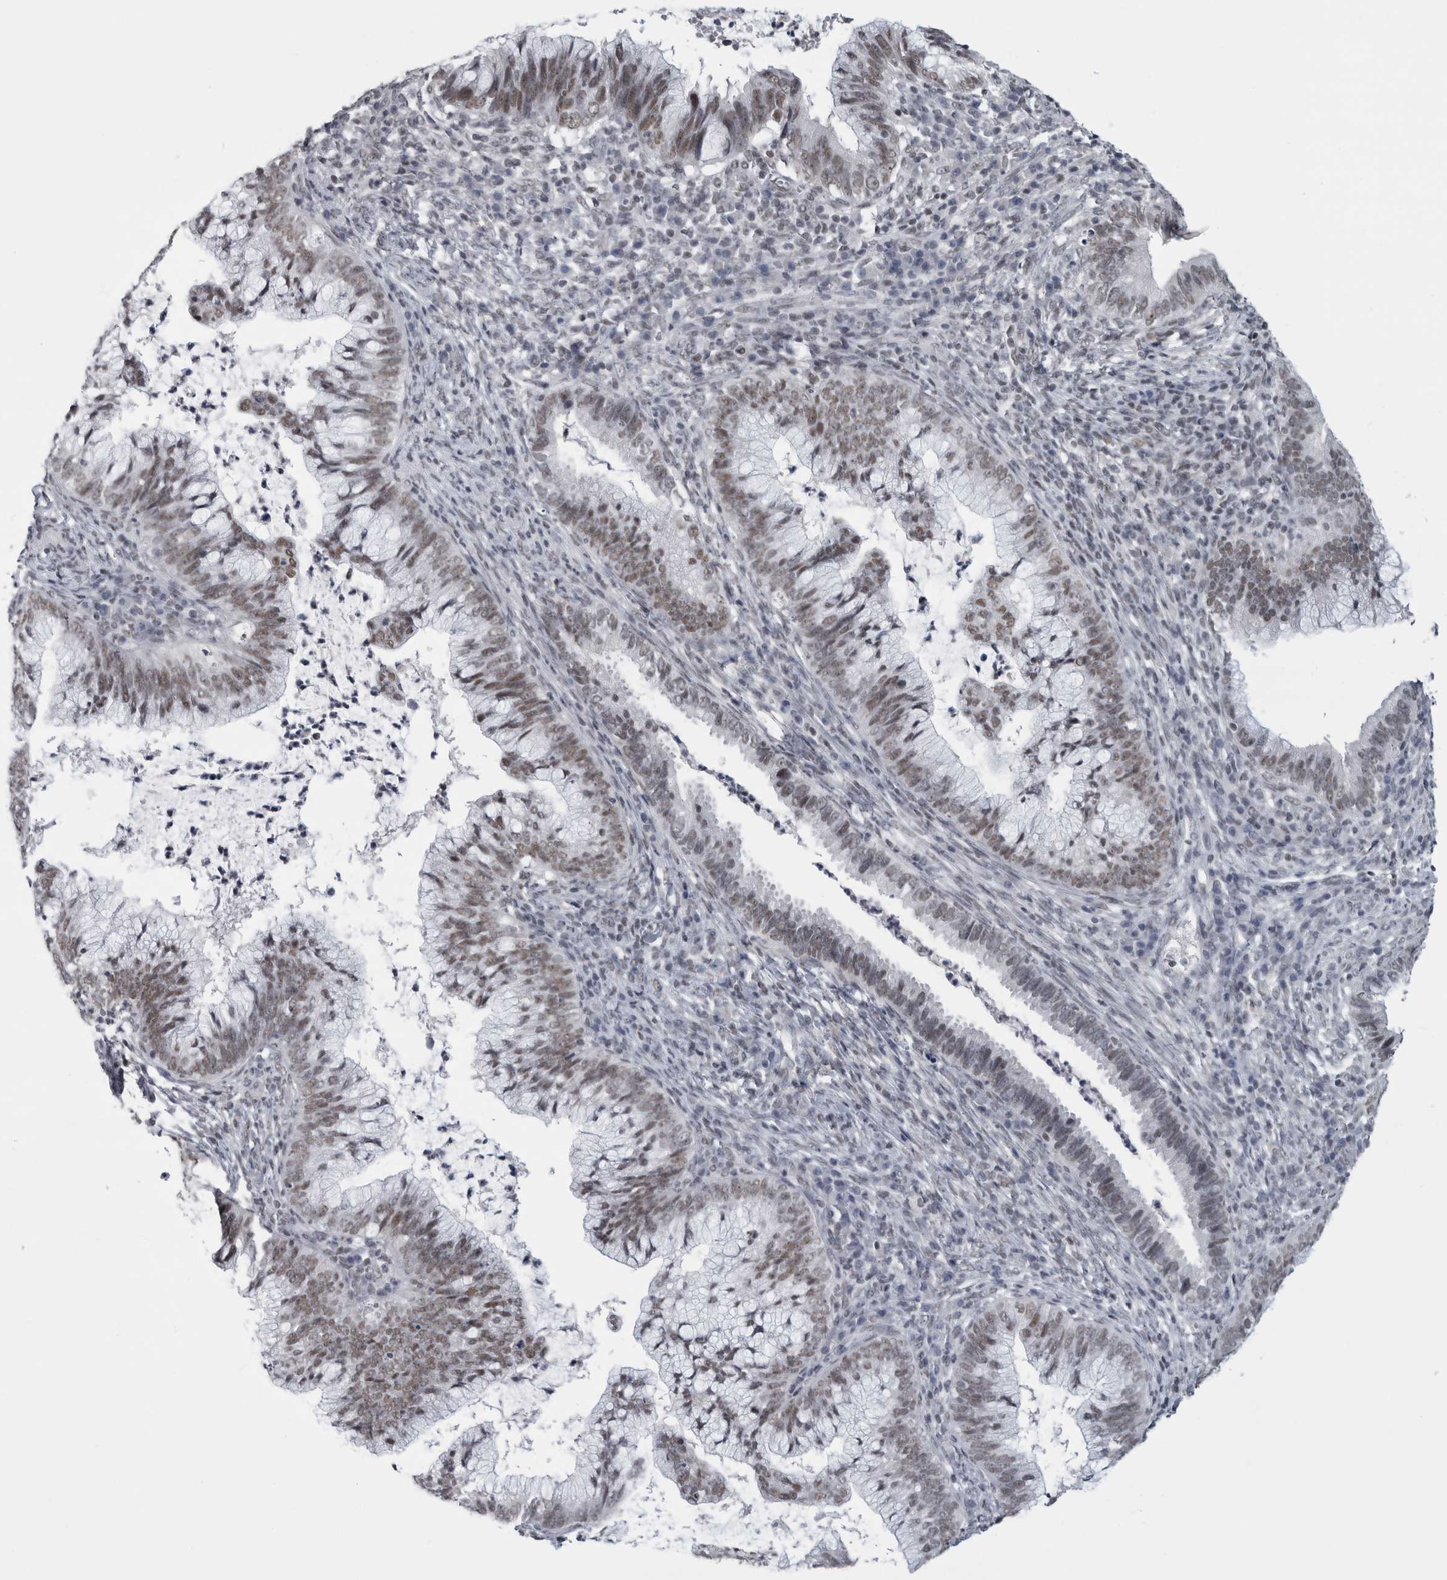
{"staining": {"intensity": "weak", "quantity": ">75%", "location": "nuclear"}, "tissue": "cervical cancer", "cell_type": "Tumor cells", "image_type": "cancer", "snomed": [{"axis": "morphology", "description": "Adenocarcinoma, NOS"}, {"axis": "topography", "description": "Cervix"}], "caption": "Tumor cells display low levels of weak nuclear expression in about >75% of cells in human cervical cancer (adenocarcinoma). (Brightfield microscopy of DAB IHC at high magnification).", "gene": "ARID4B", "patient": {"sex": "female", "age": 36}}